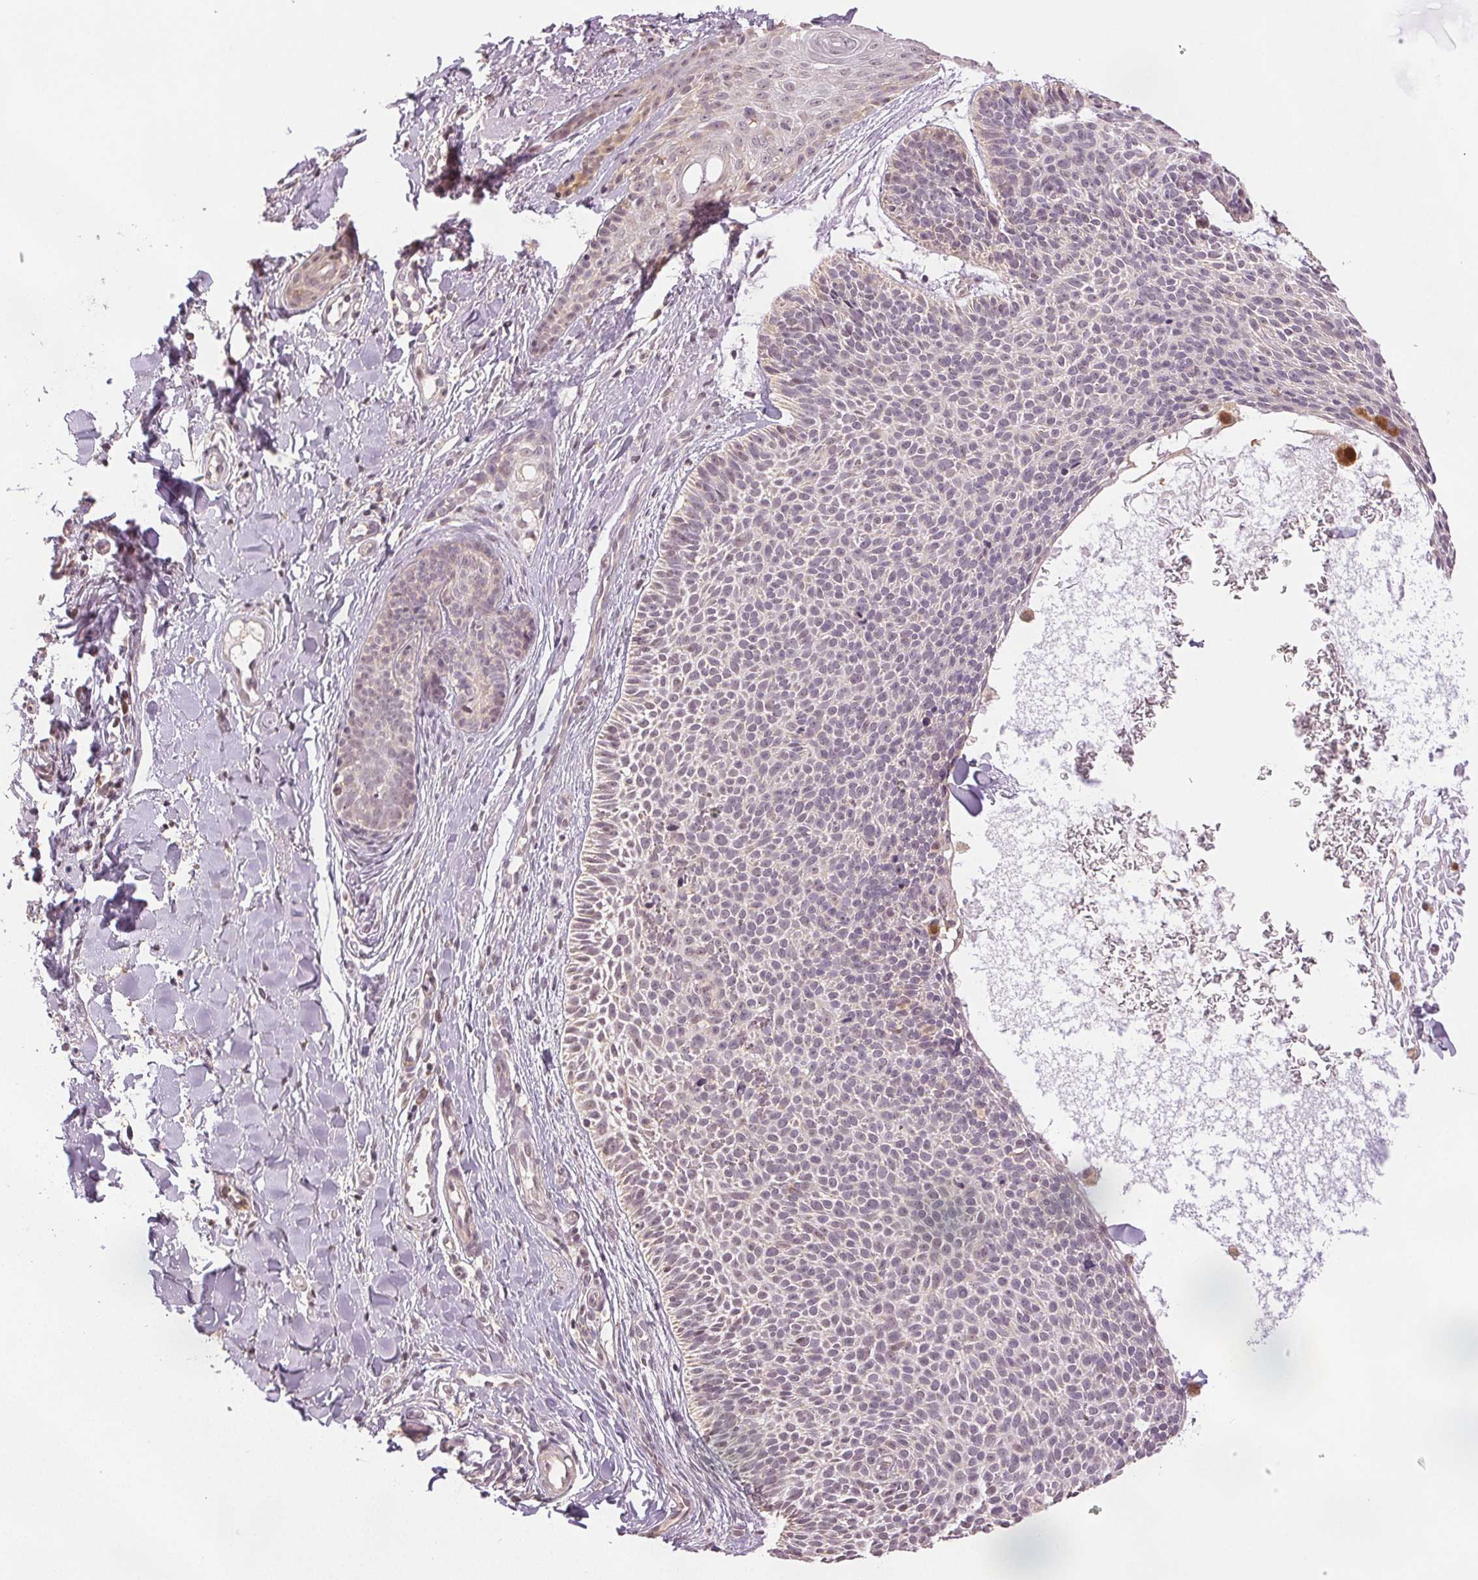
{"staining": {"intensity": "negative", "quantity": "none", "location": "none"}, "tissue": "skin cancer", "cell_type": "Tumor cells", "image_type": "cancer", "snomed": [{"axis": "morphology", "description": "Basal cell carcinoma"}, {"axis": "topography", "description": "Skin"}], "caption": "This is an immunohistochemistry (IHC) histopathology image of basal cell carcinoma (skin). There is no staining in tumor cells.", "gene": "PLCB1", "patient": {"sex": "male", "age": 82}}